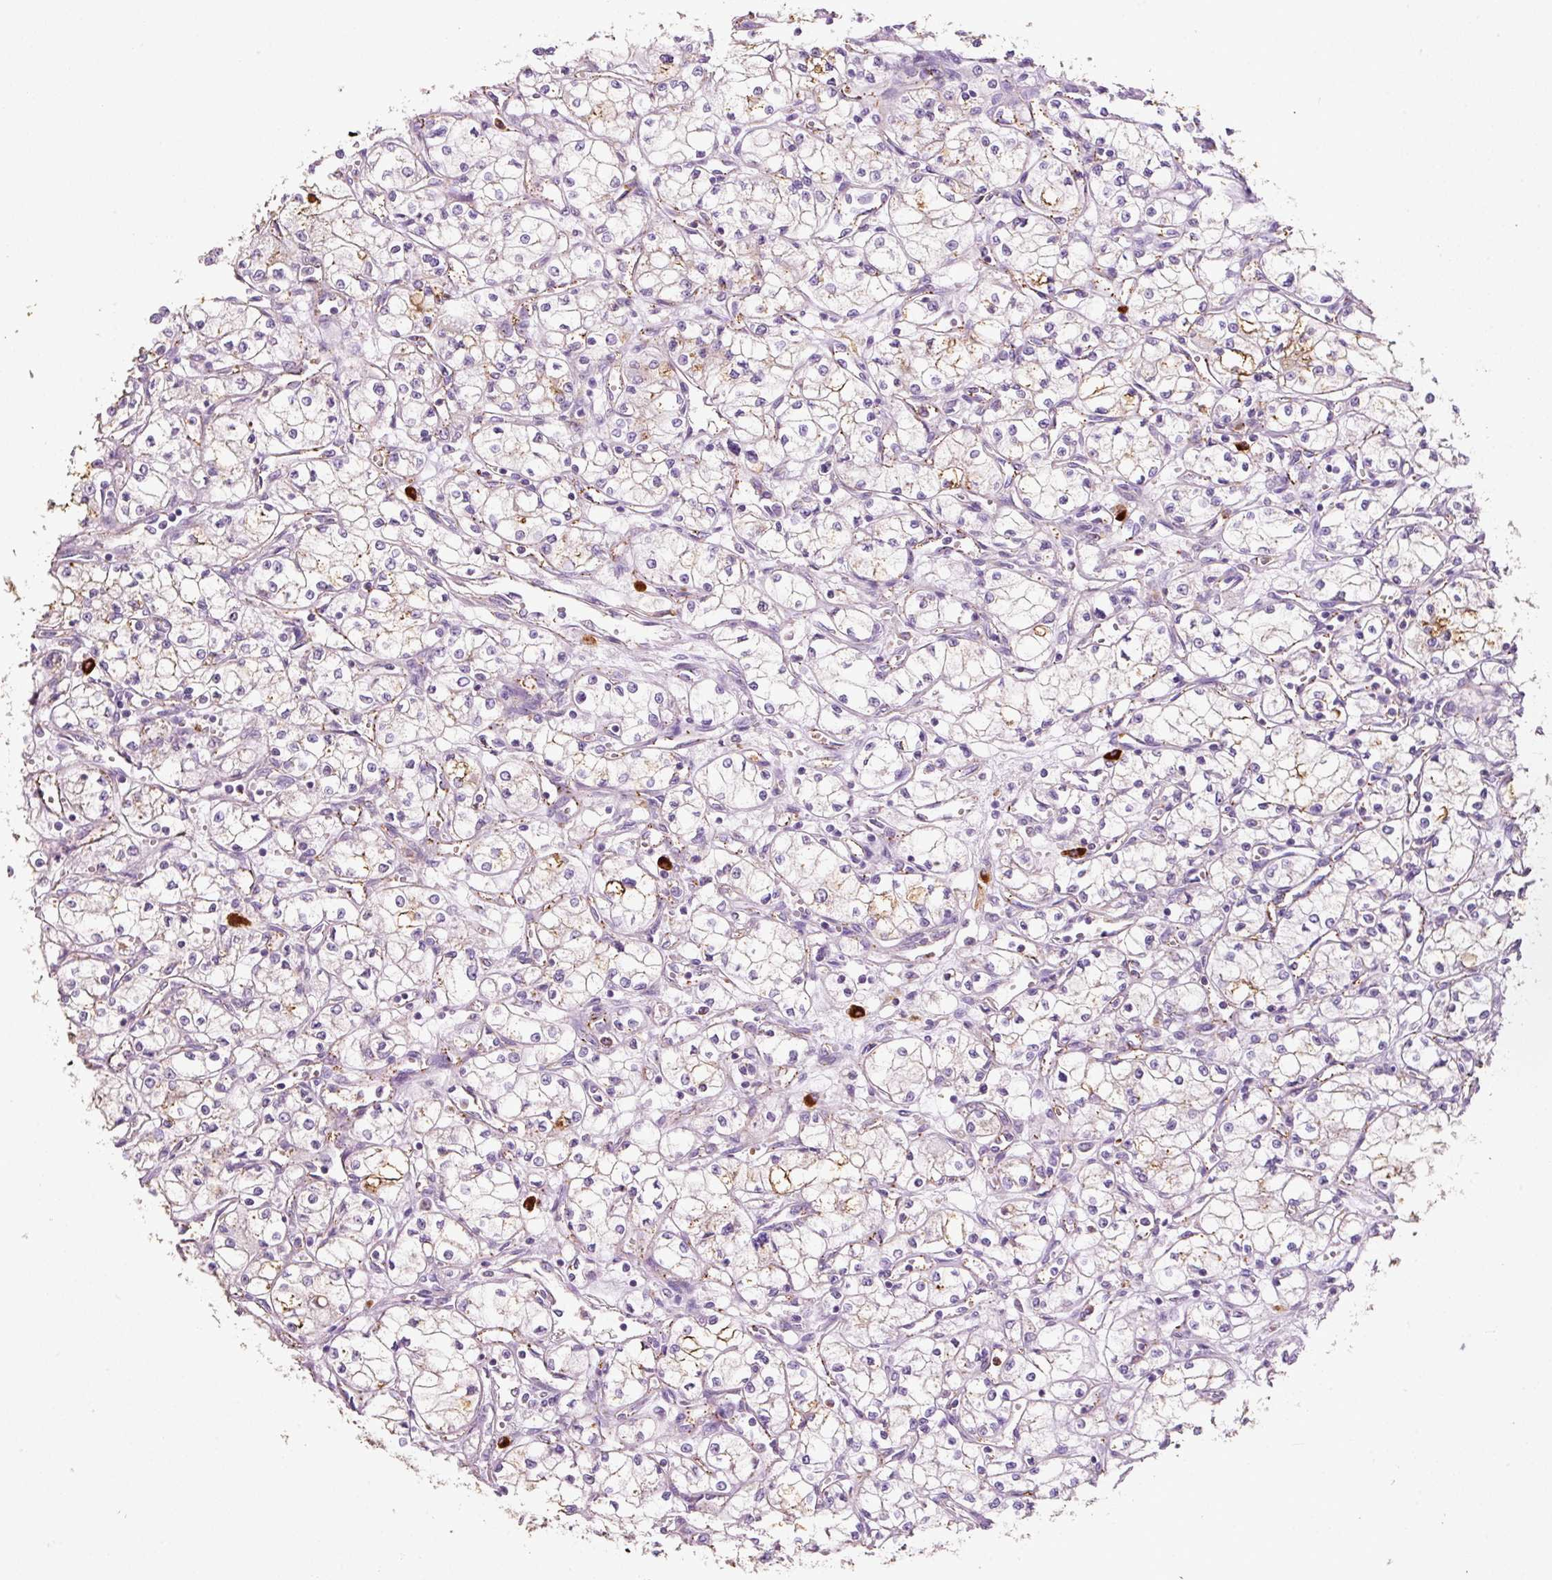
{"staining": {"intensity": "moderate", "quantity": "<25%", "location": "cytoplasmic/membranous"}, "tissue": "renal cancer", "cell_type": "Tumor cells", "image_type": "cancer", "snomed": [{"axis": "morphology", "description": "Normal tissue, NOS"}, {"axis": "morphology", "description": "Adenocarcinoma, NOS"}, {"axis": "topography", "description": "Kidney"}], "caption": "Immunohistochemical staining of human renal cancer (adenocarcinoma) reveals low levels of moderate cytoplasmic/membranous protein positivity in about <25% of tumor cells. The staining is performed using DAB (3,3'-diaminobenzidine) brown chromogen to label protein expression. The nuclei are counter-stained blue using hematoxylin.", "gene": "TMC8", "patient": {"sex": "male", "age": 59}}